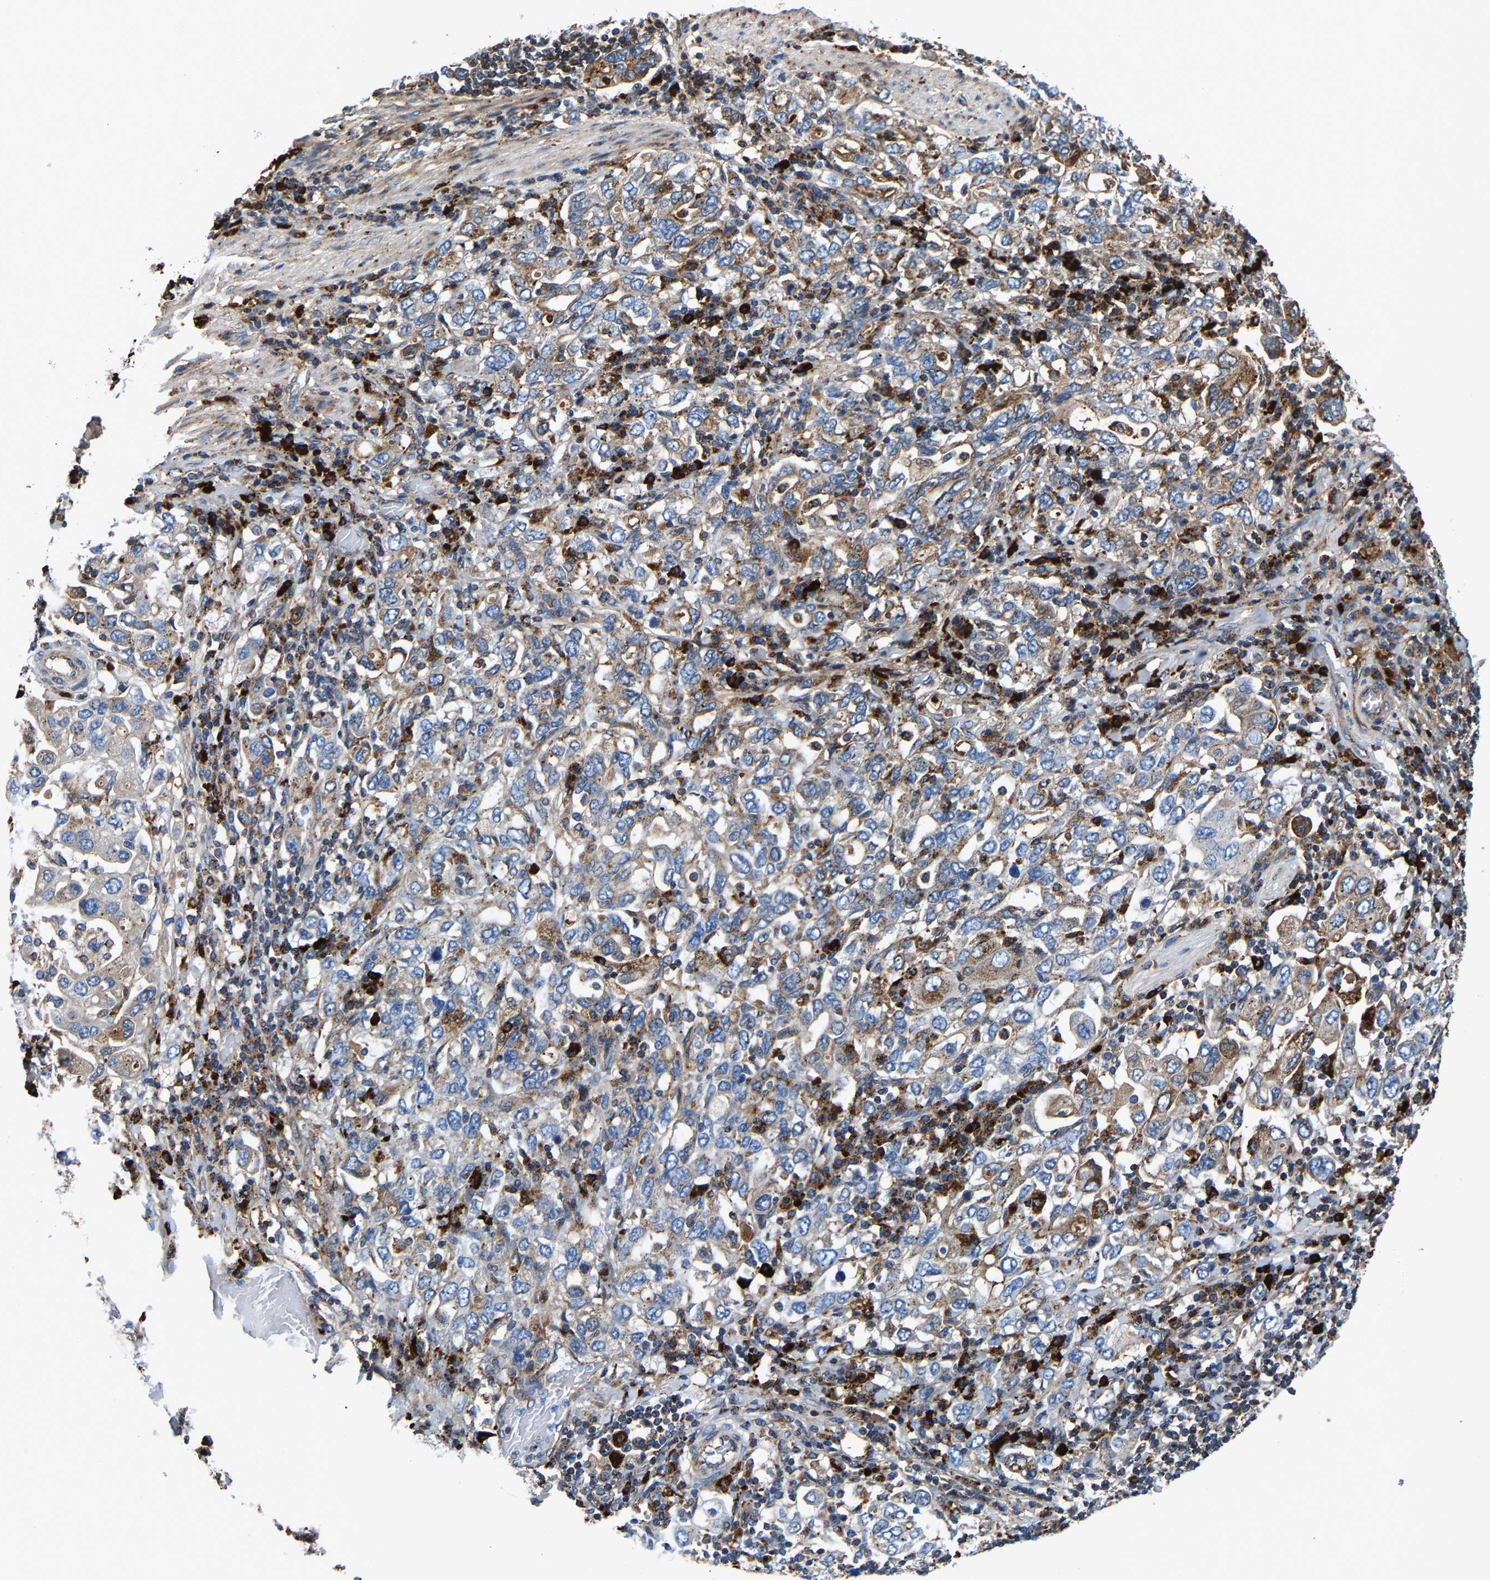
{"staining": {"intensity": "moderate", "quantity": ">75%", "location": "cytoplasmic/membranous"}, "tissue": "stomach cancer", "cell_type": "Tumor cells", "image_type": "cancer", "snomed": [{"axis": "morphology", "description": "Adenocarcinoma, NOS"}, {"axis": "topography", "description": "Stomach, upper"}], "caption": "Stomach adenocarcinoma stained for a protein demonstrates moderate cytoplasmic/membranous positivity in tumor cells. The staining is performed using DAB (3,3'-diaminobenzidine) brown chromogen to label protein expression. The nuclei are counter-stained blue using hematoxylin.", "gene": "DPP7", "patient": {"sex": "male", "age": 62}}